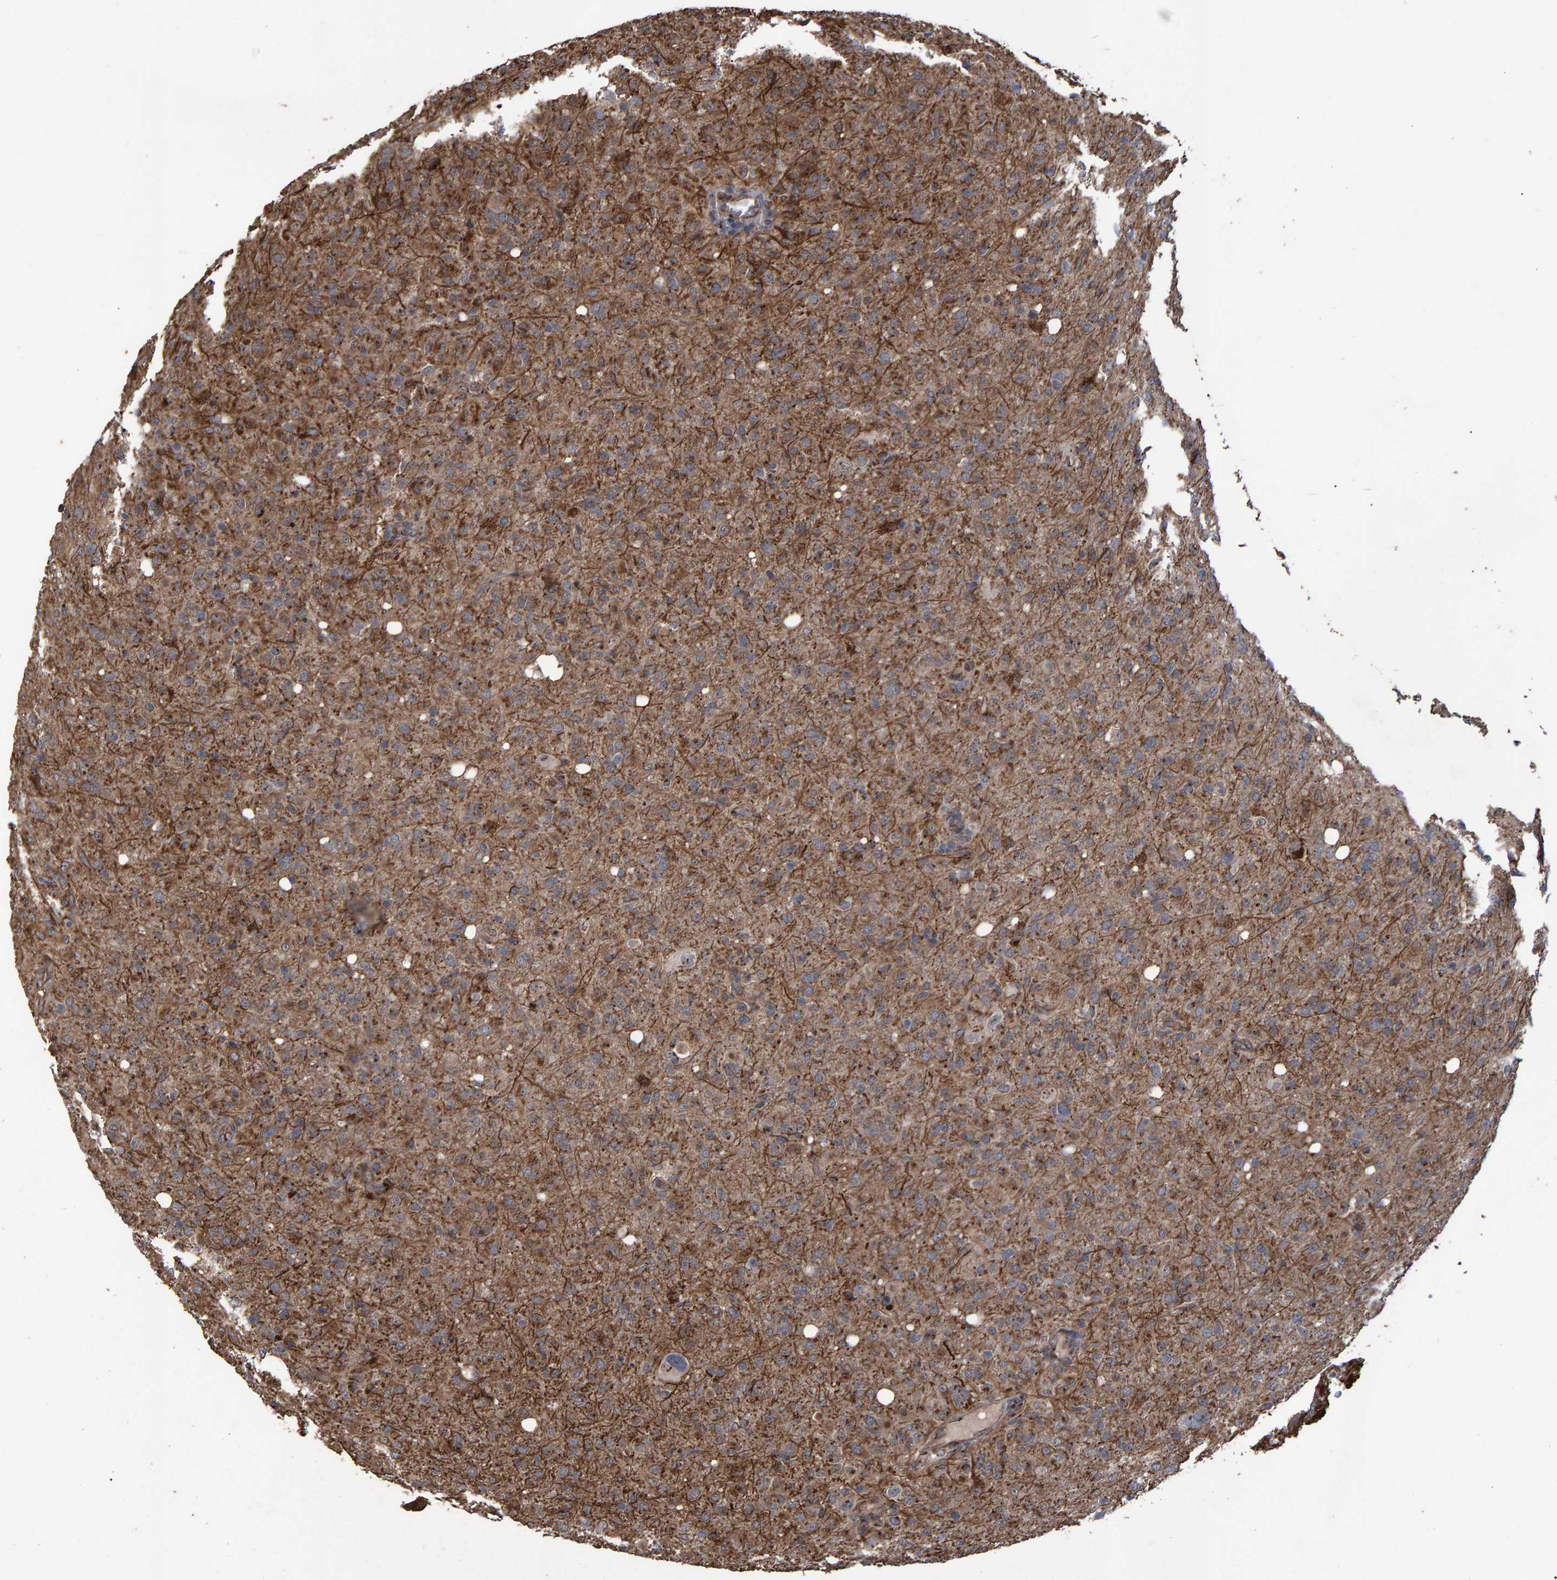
{"staining": {"intensity": "moderate", "quantity": ">75%", "location": "cytoplasmic/membranous"}, "tissue": "glioma", "cell_type": "Tumor cells", "image_type": "cancer", "snomed": [{"axis": "morphology", "description": "Glioma, malignant, High grade"}, {"axis": "topography", "description": "Brain"}], "caption": "Immunohistochemistry (IHC) of glioma reveals medium levels of moderate cytoplasmic/membranous expression in about >75% of tumor cells.", "gene": "TRIM68", "patient": {"sex": "female", "age": 57}}